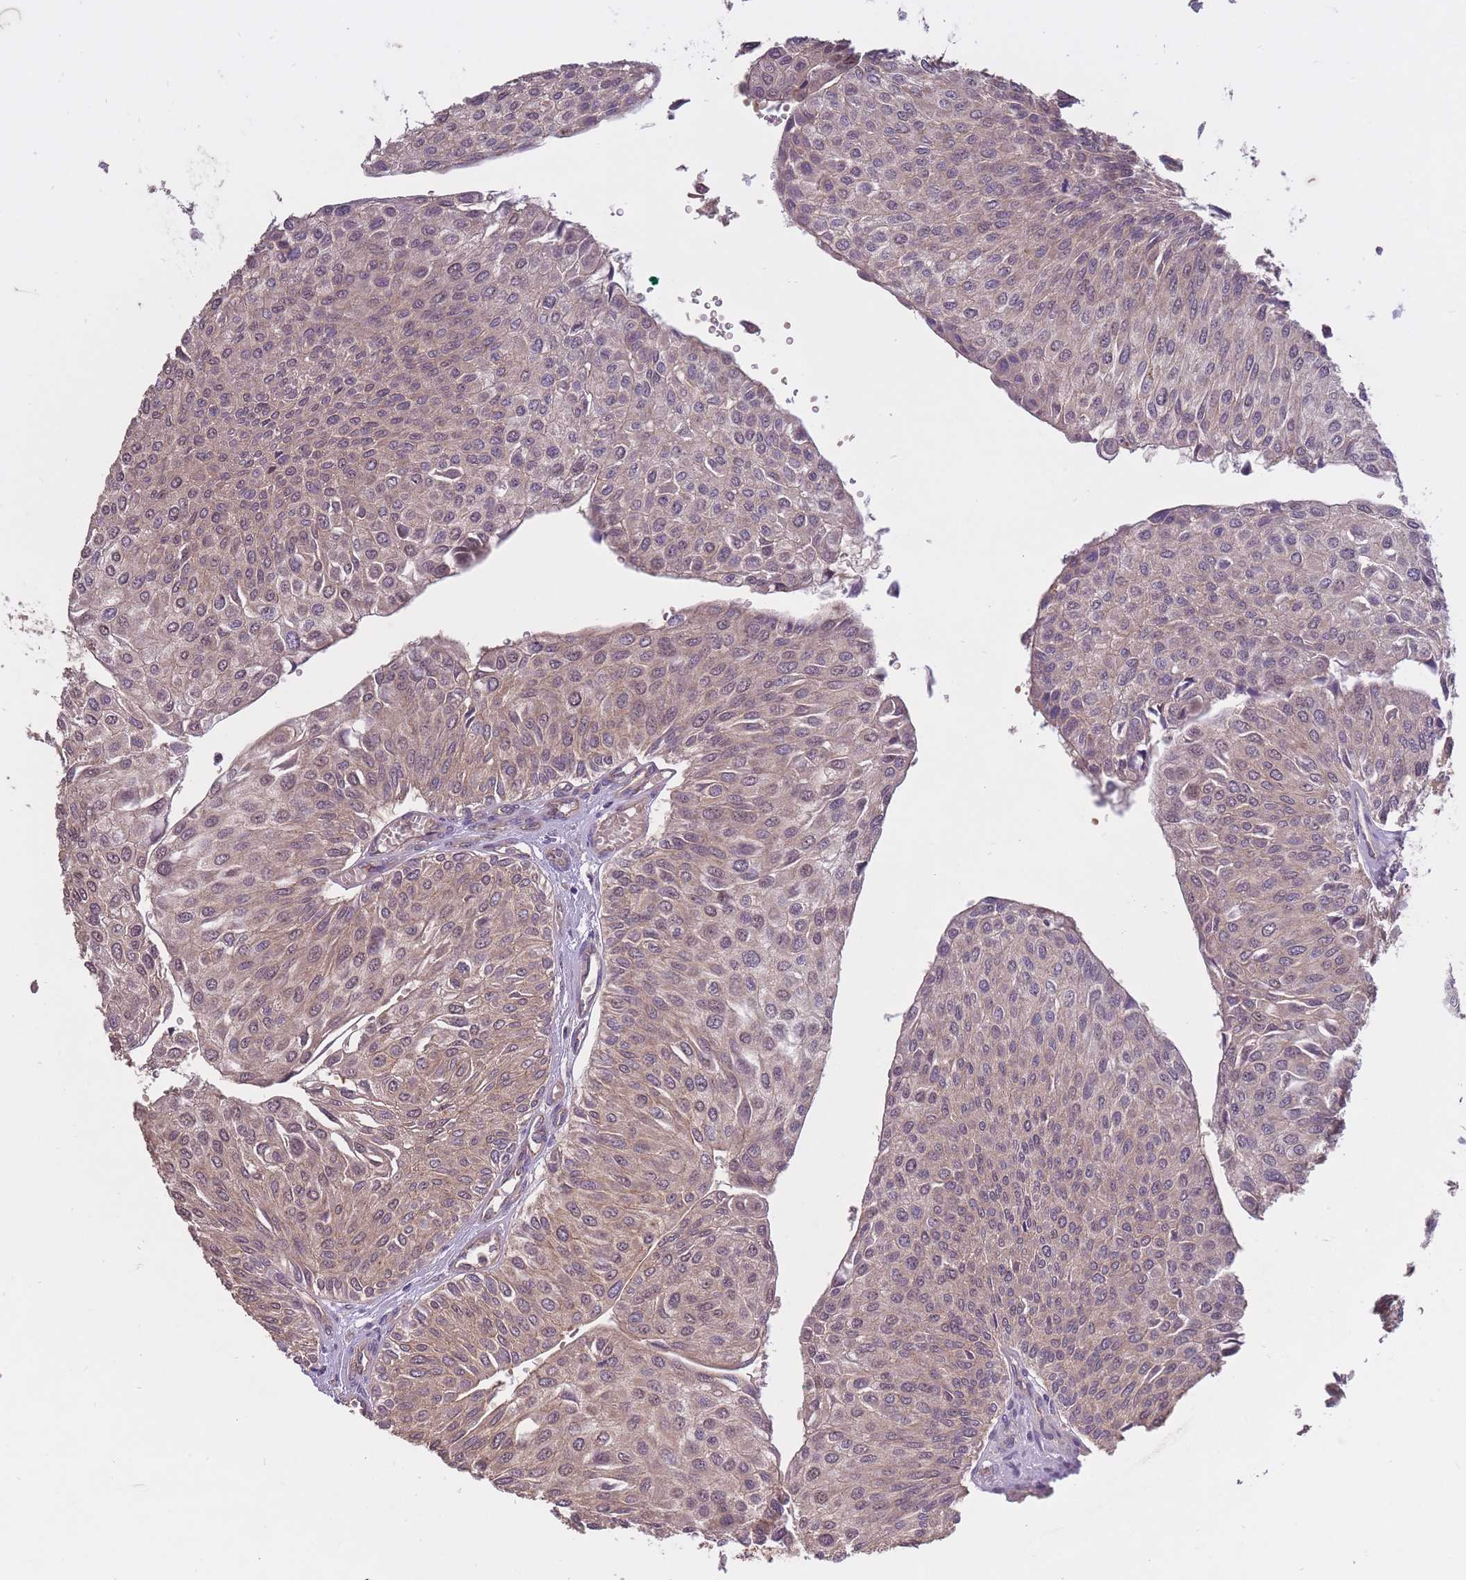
{"staining": {"intensity": "weak", "quantity": ">75%", "location": "cytoplasmic/membranous,nuclear"}, "tissue": "urothelial cancer", "cell_type": "Tumor cells", "image_type": "cancer", "snomed": [{"axis": "morphology", "description": "Urothelial carcinoma, NOS"}, {"axis": "topography", "description": "Urinary bladder"}], "caption": "Urothelial cancer tissue exhibits weak cytoplasmic/membranous and nuclear positivity in approximately >75% of tumor cells, visualized by immunohistochemistry. Ihc stains the protein of interest in brown and the nuclei are stained blue.", "gene": "KIAA1755", "patient": {"sex": "male", "age": 67}}